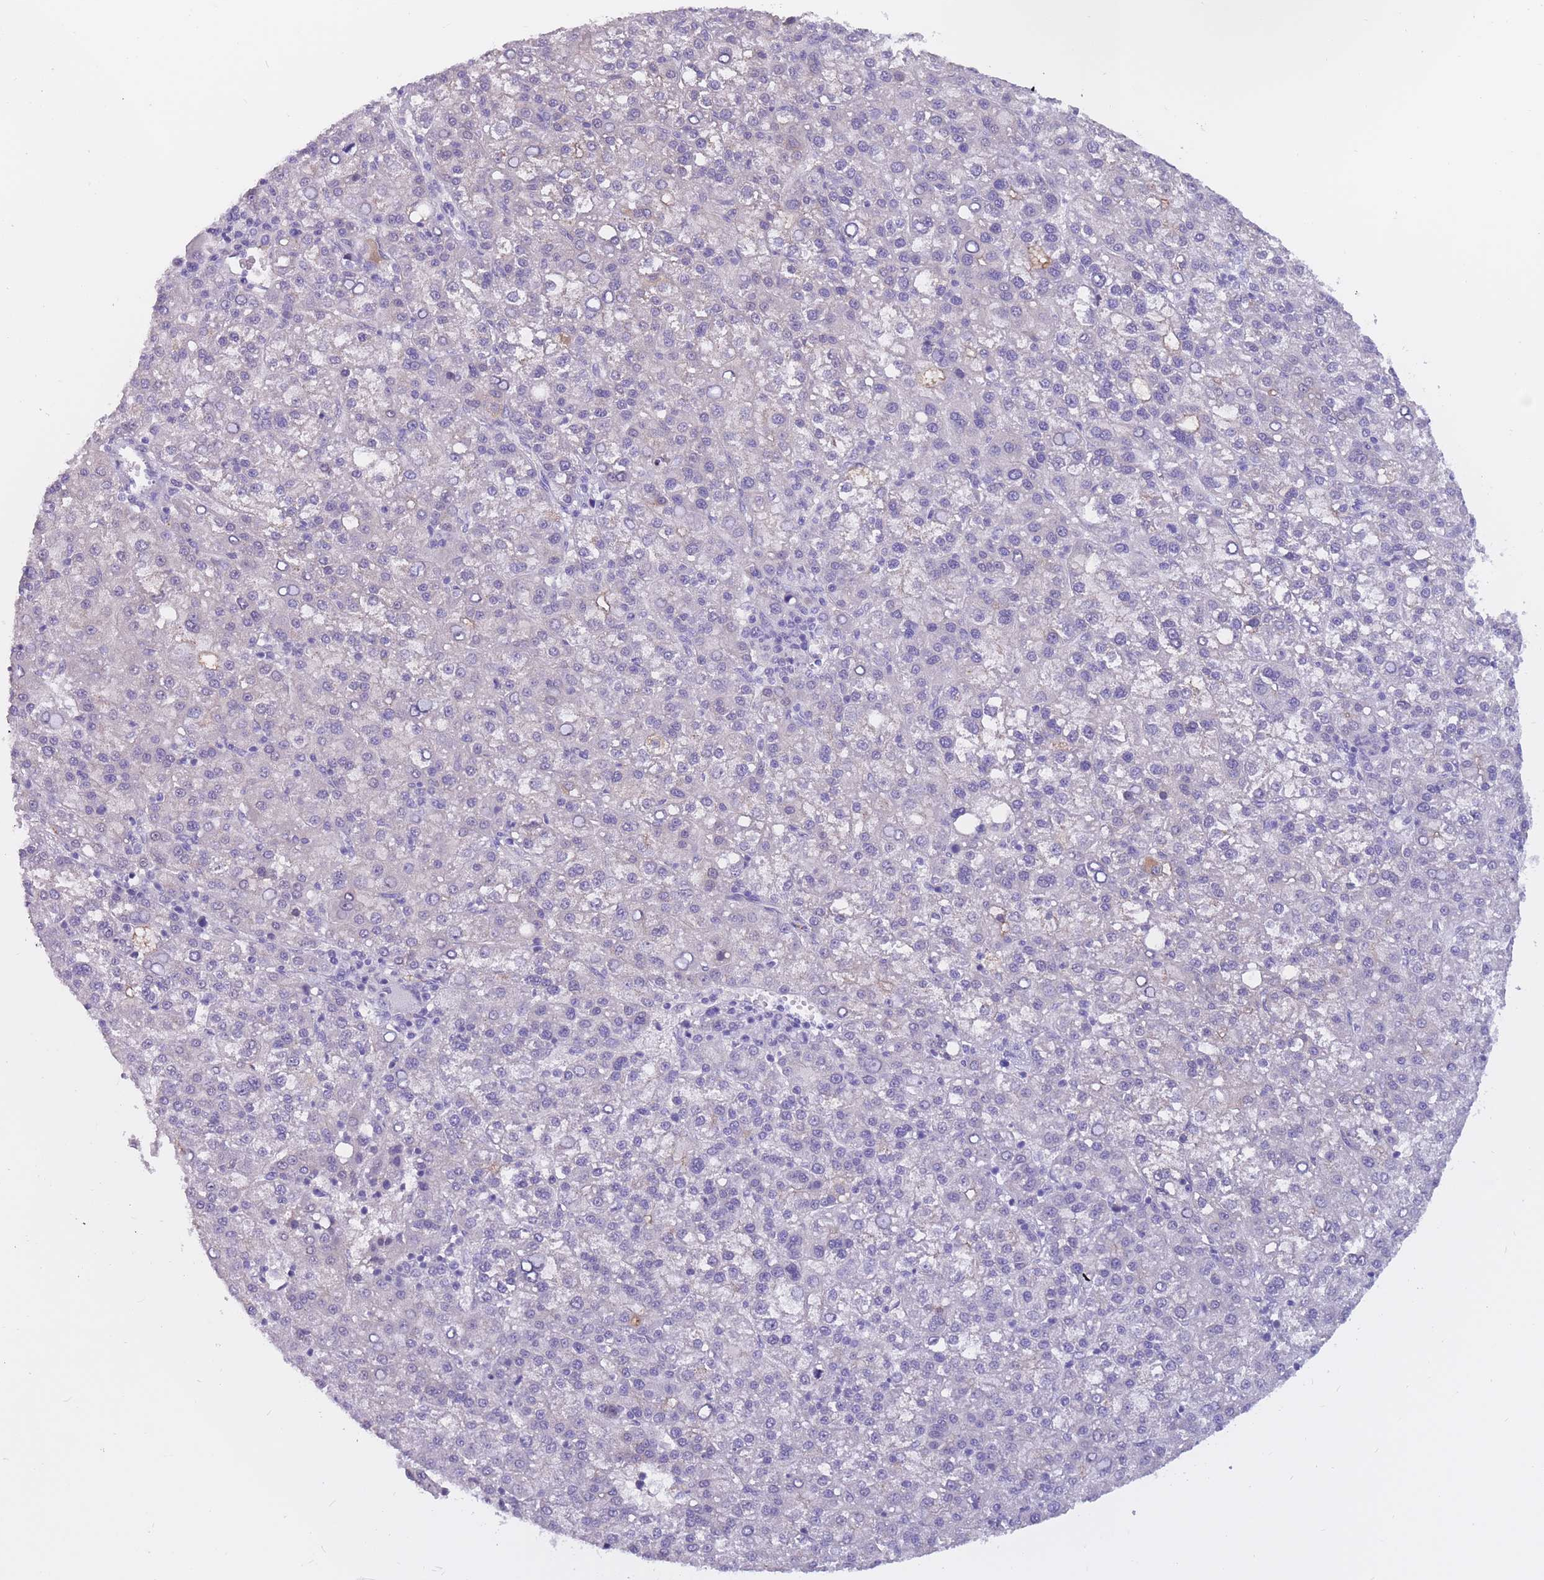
{"staining": {"intensity": "negative", "quantity": "none", "location": "none"}, "tissue": "liver cancer", "cell_type": "Tumor cells", "image_type": "cancer", "snomed": [{"axis": "morphology", "description": "Carcinoma, Hepatocellular, NOS"}, {"axis": "topography", "description": "Liver"}], "caption": "Protein analysis of liver cancer reveals no significant expression in tumor cells.", "gene": "BOP1", "patient": {"sex": "female", "age": 58}}